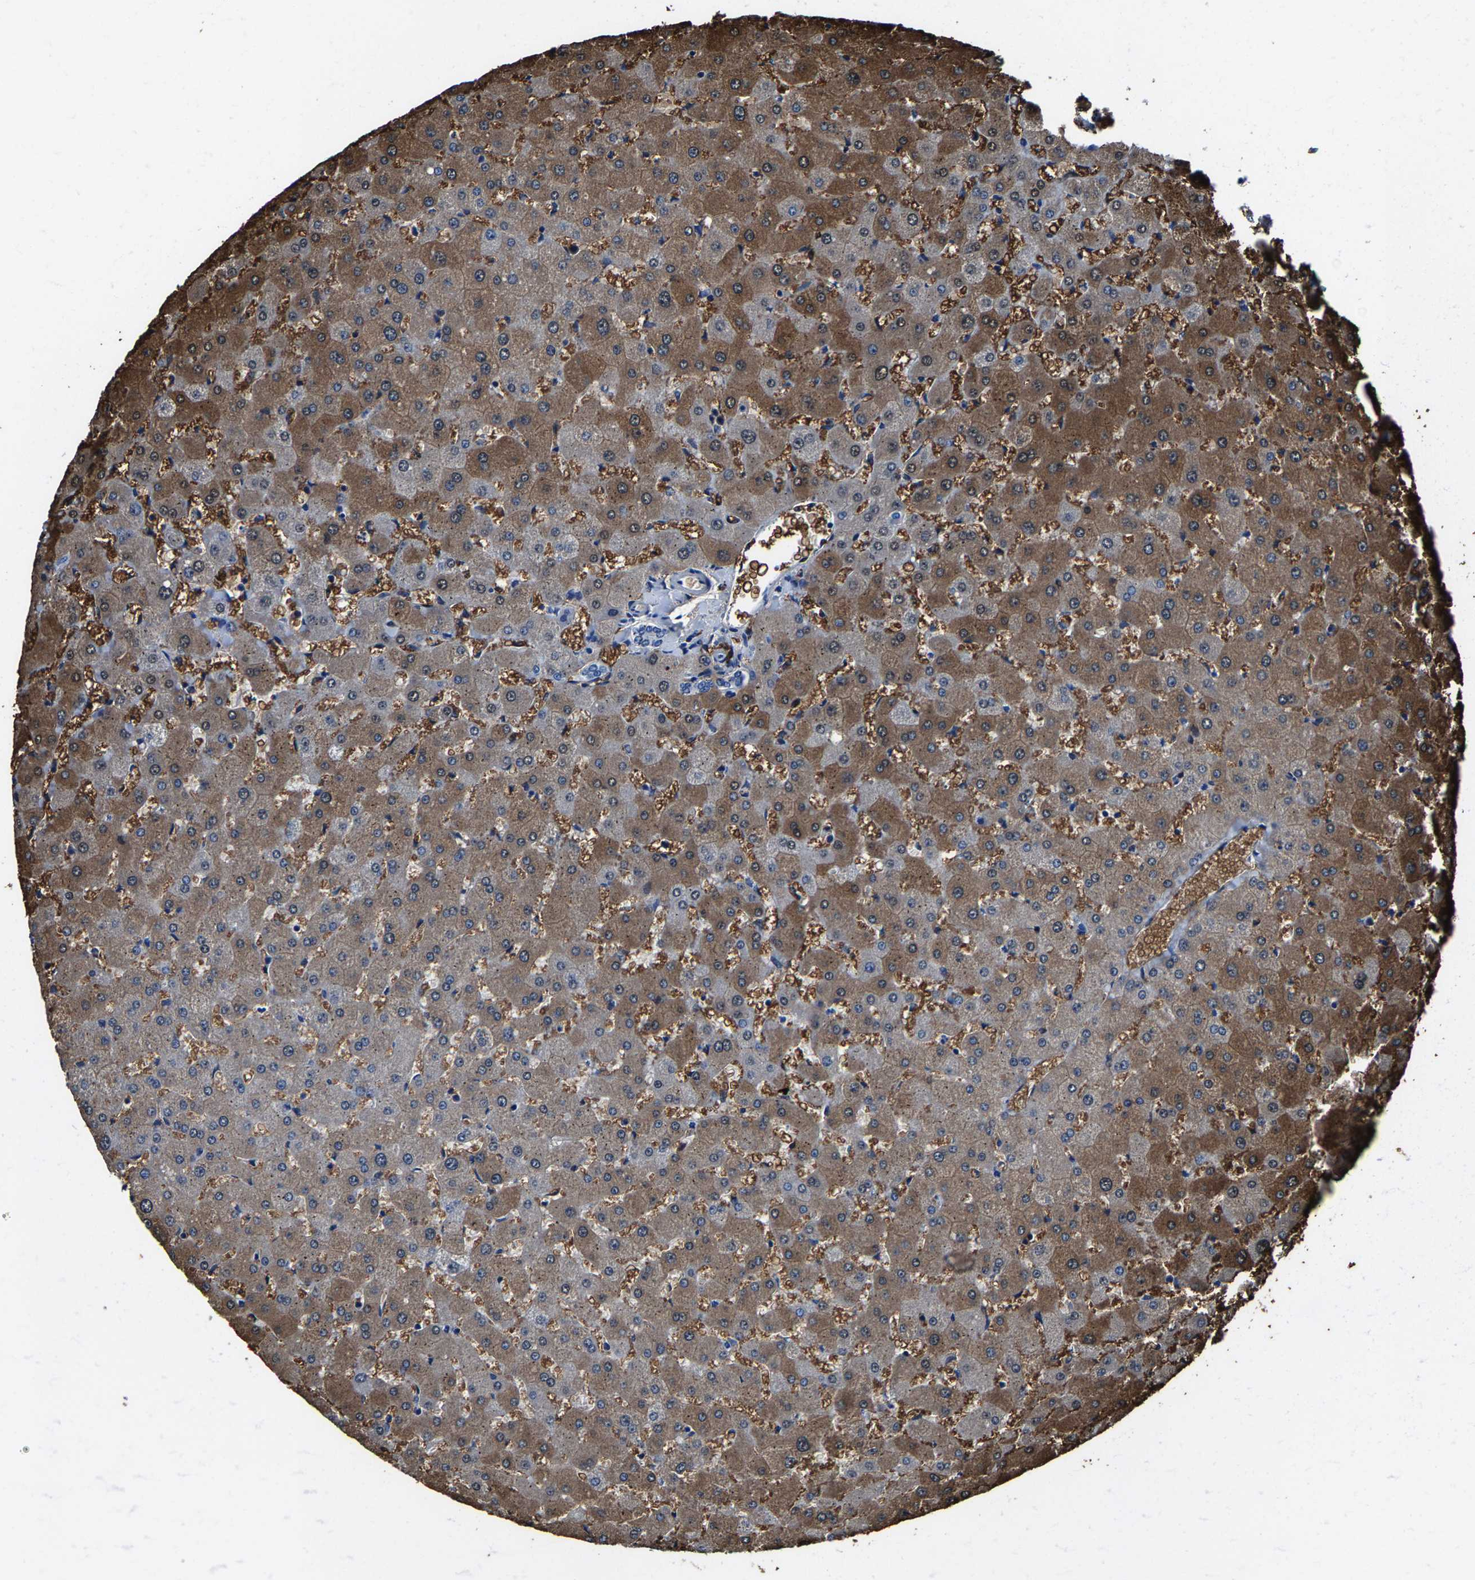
{"staining": {"intensity": "negative", "quantity": "none", "location": "none"}, "tissue": "liver", "cell_type": "Cholangiocytes", "image_type": "normal", "snomed": [{"axis": "morphology", "description": "Normal tissue, NOS"}, {"axis": "topography", "description": "Liver"}], "caption": "The image displays no staining of cholangiocytes in benign liver. The staining is performed using DAB brown chromogen with nuclei counter-stained in using hematoxylin.", "gene": "ALDOB", "patient": {"sex": "female", "age": 63}}